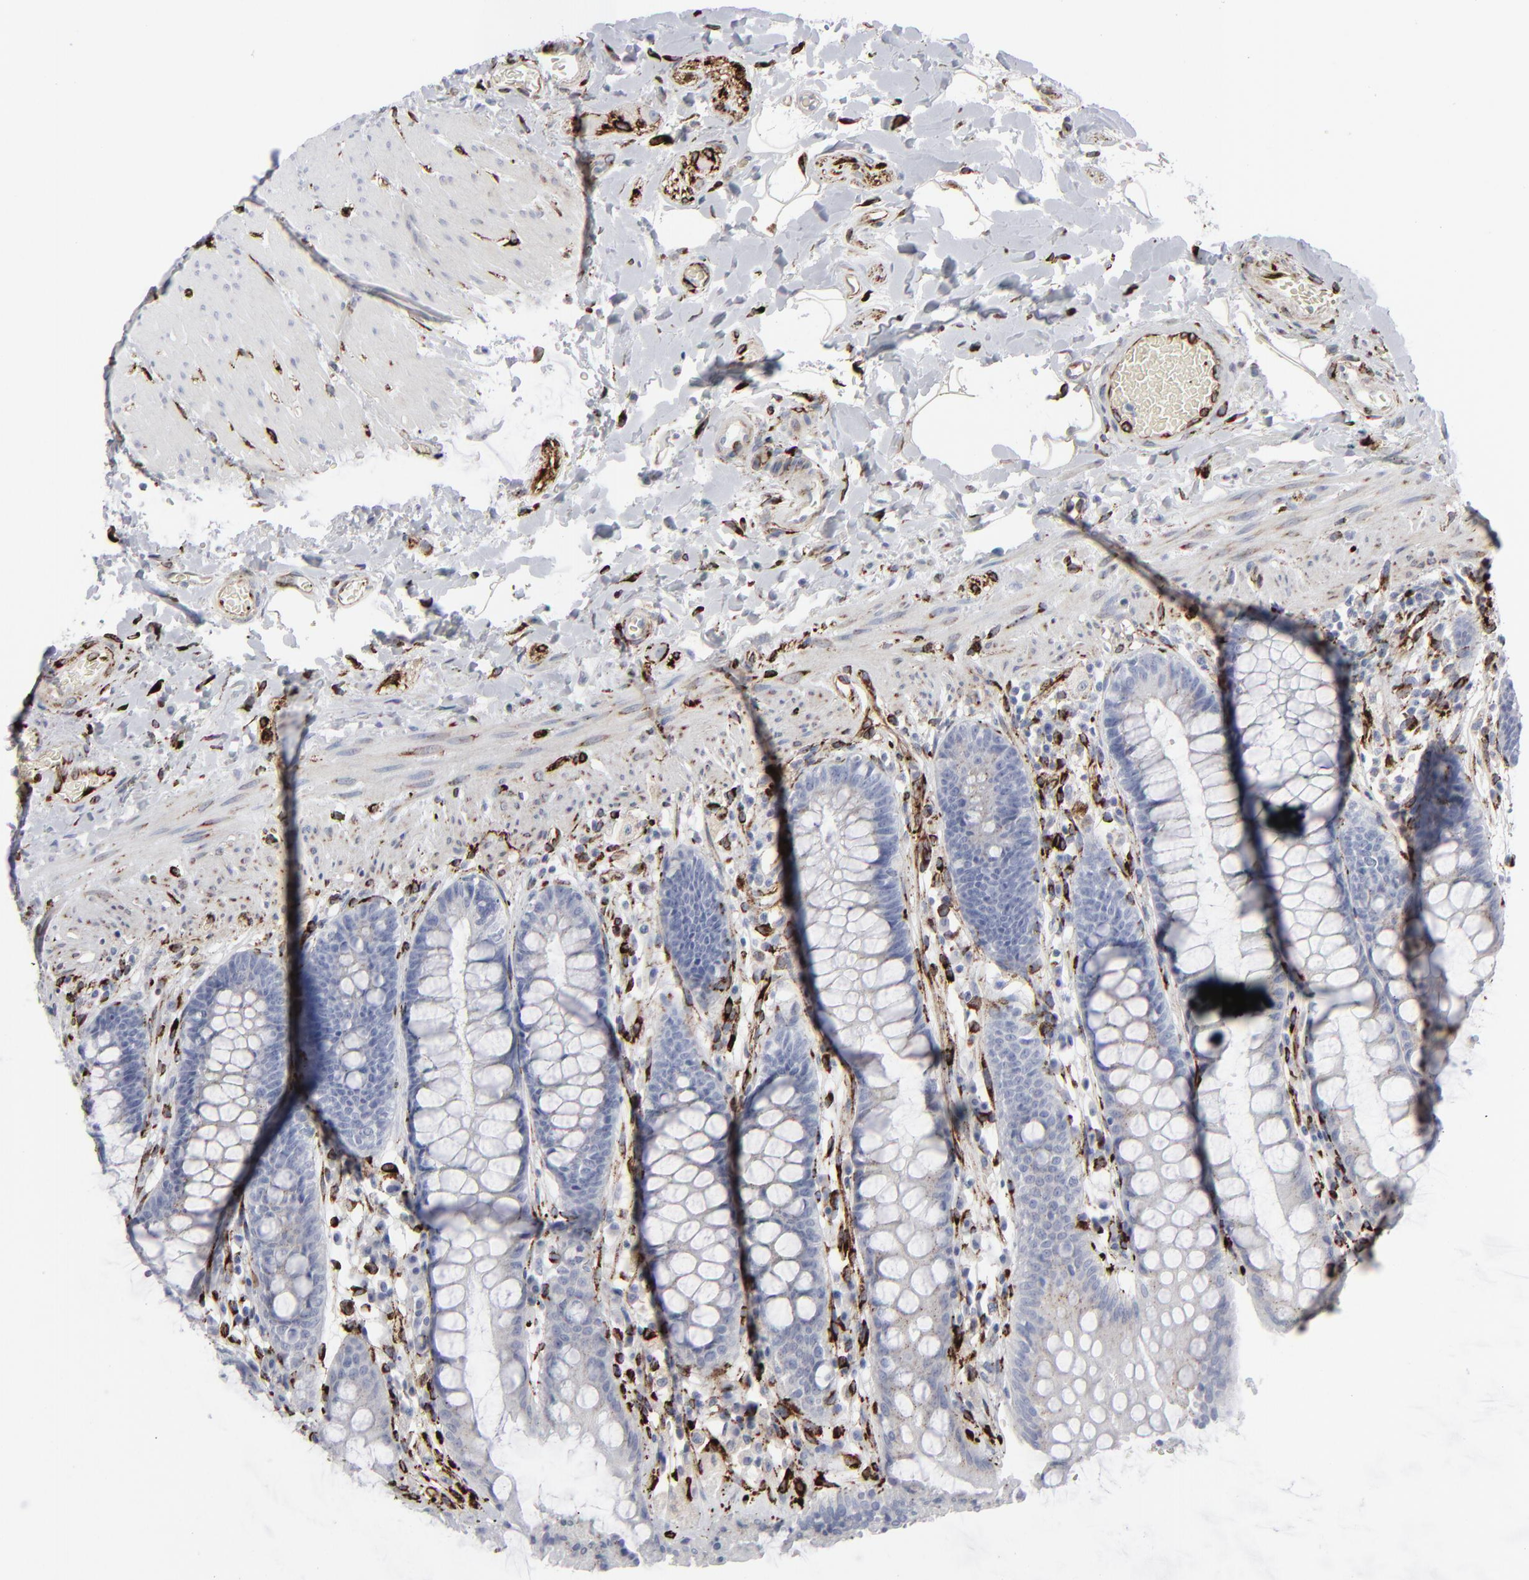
{"staining": {"intensity": "negative", "quantity": "none", "location": "none"}, "tissue": "rectum", "cell_type": "Glandular cells", "image_type": "normal", "snomed": [{"axis": "morphology", "description": "Normal tissue, NOS"}, {"axis": "topography", "description": "Rectum"}], "caption": "An image of human rectum is negative for staining in glandular cells. (Immunohistochemistry, brightfield microscopy, high magnification).", "gene": "SPARC", "patient": {"sex": "female", "age": 46}}